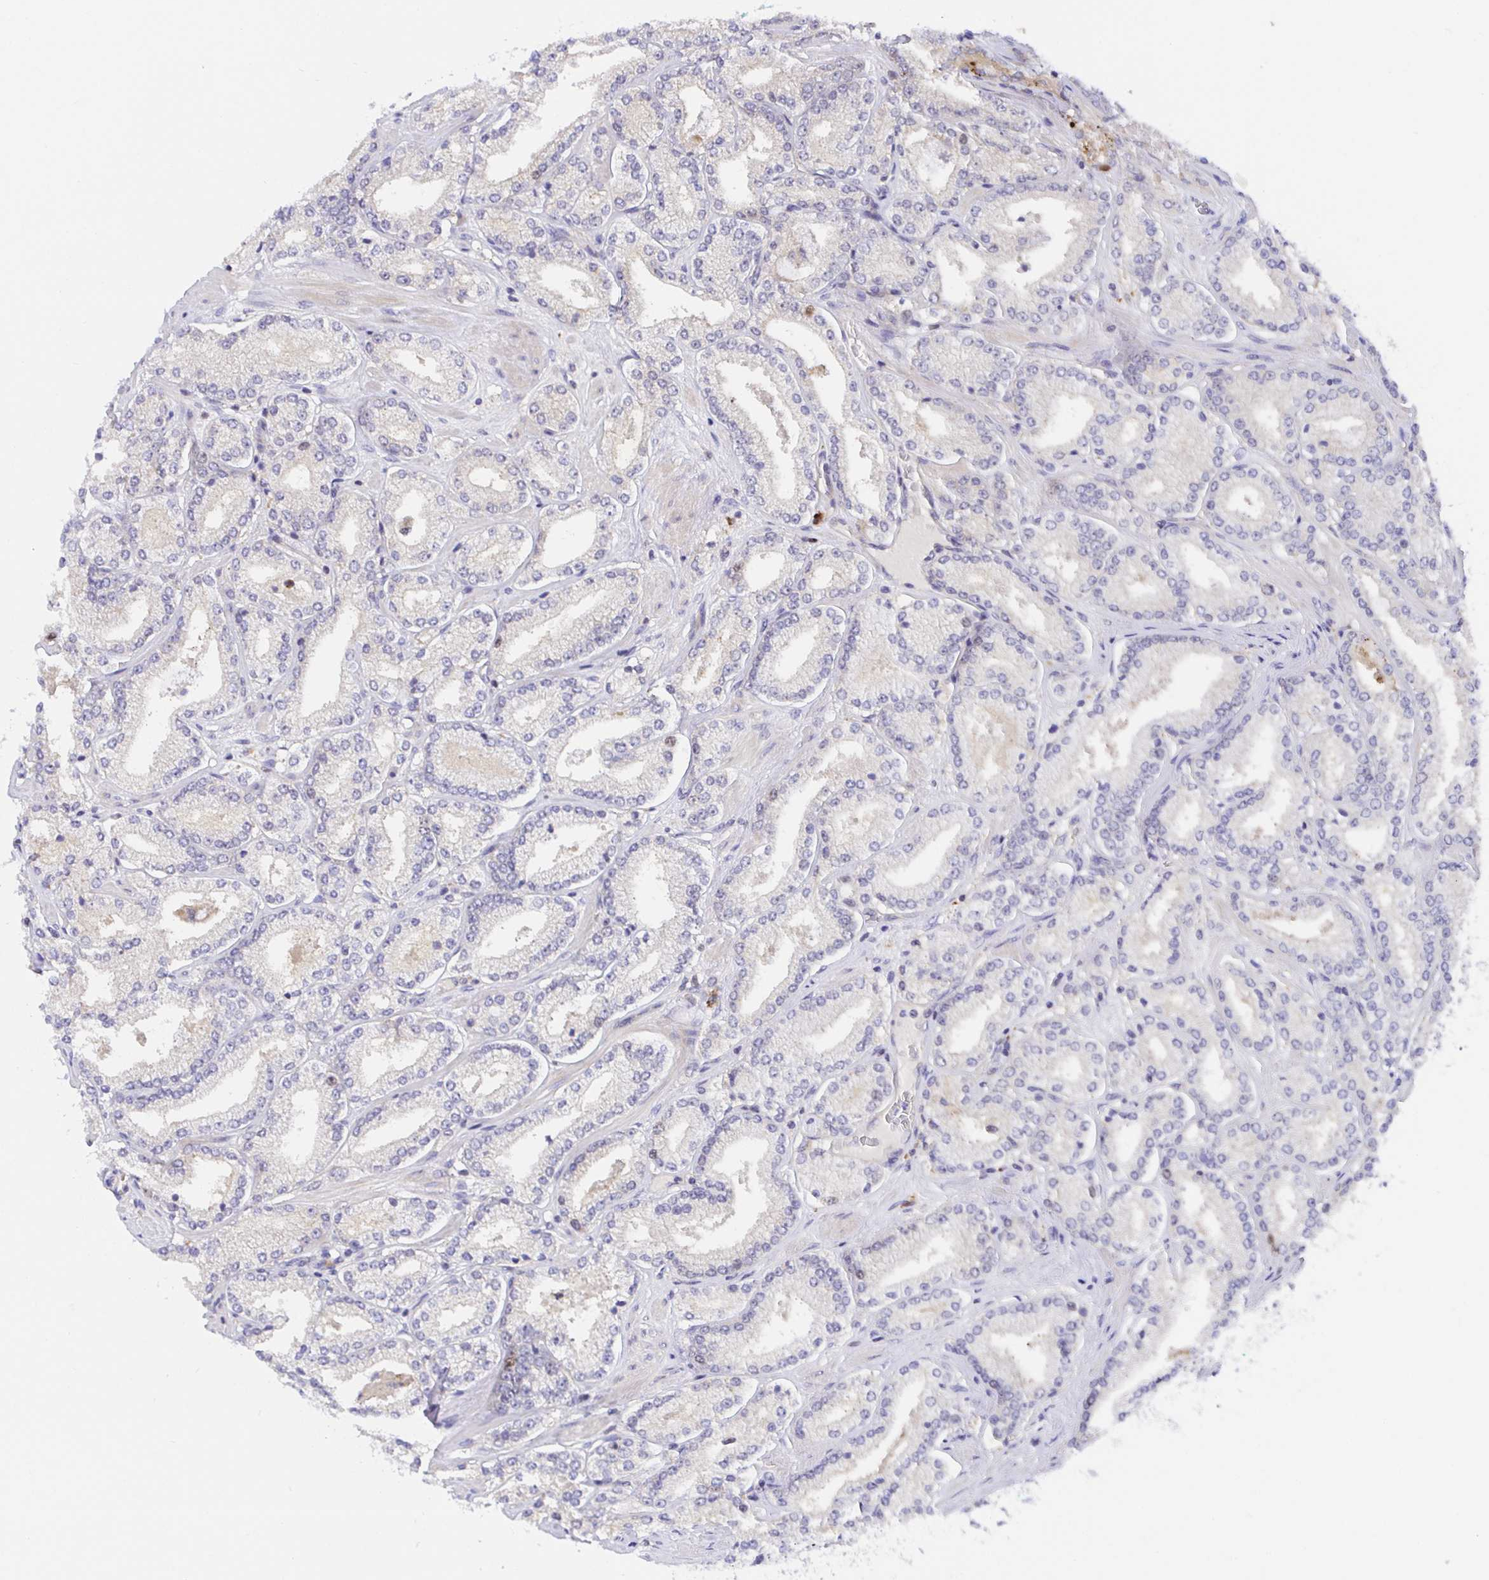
{"staining": {"intensity": "weak", "quantity": "<25%", "location": "cytoplasmic/membranous"}, "tissue": "prostate cancer", "cell_type": "Tumor cells", "image_type": "cancer", "snomed": [{"axis": "morphology", "description": "Adenocarcinoma, High grade"}, {"axis": "topography", "description": "Prostate"}], "caption": "This histopathology image is of prostate adenocarcinoma (high-grade) stained with immunohistochemistry (IHC) to label a protein in brown with the nuclei are counter-stained blue. There is no expression in tumor cells.", "gene": "TIMELESS", "patient": {"sex": "male", "age": 63}}